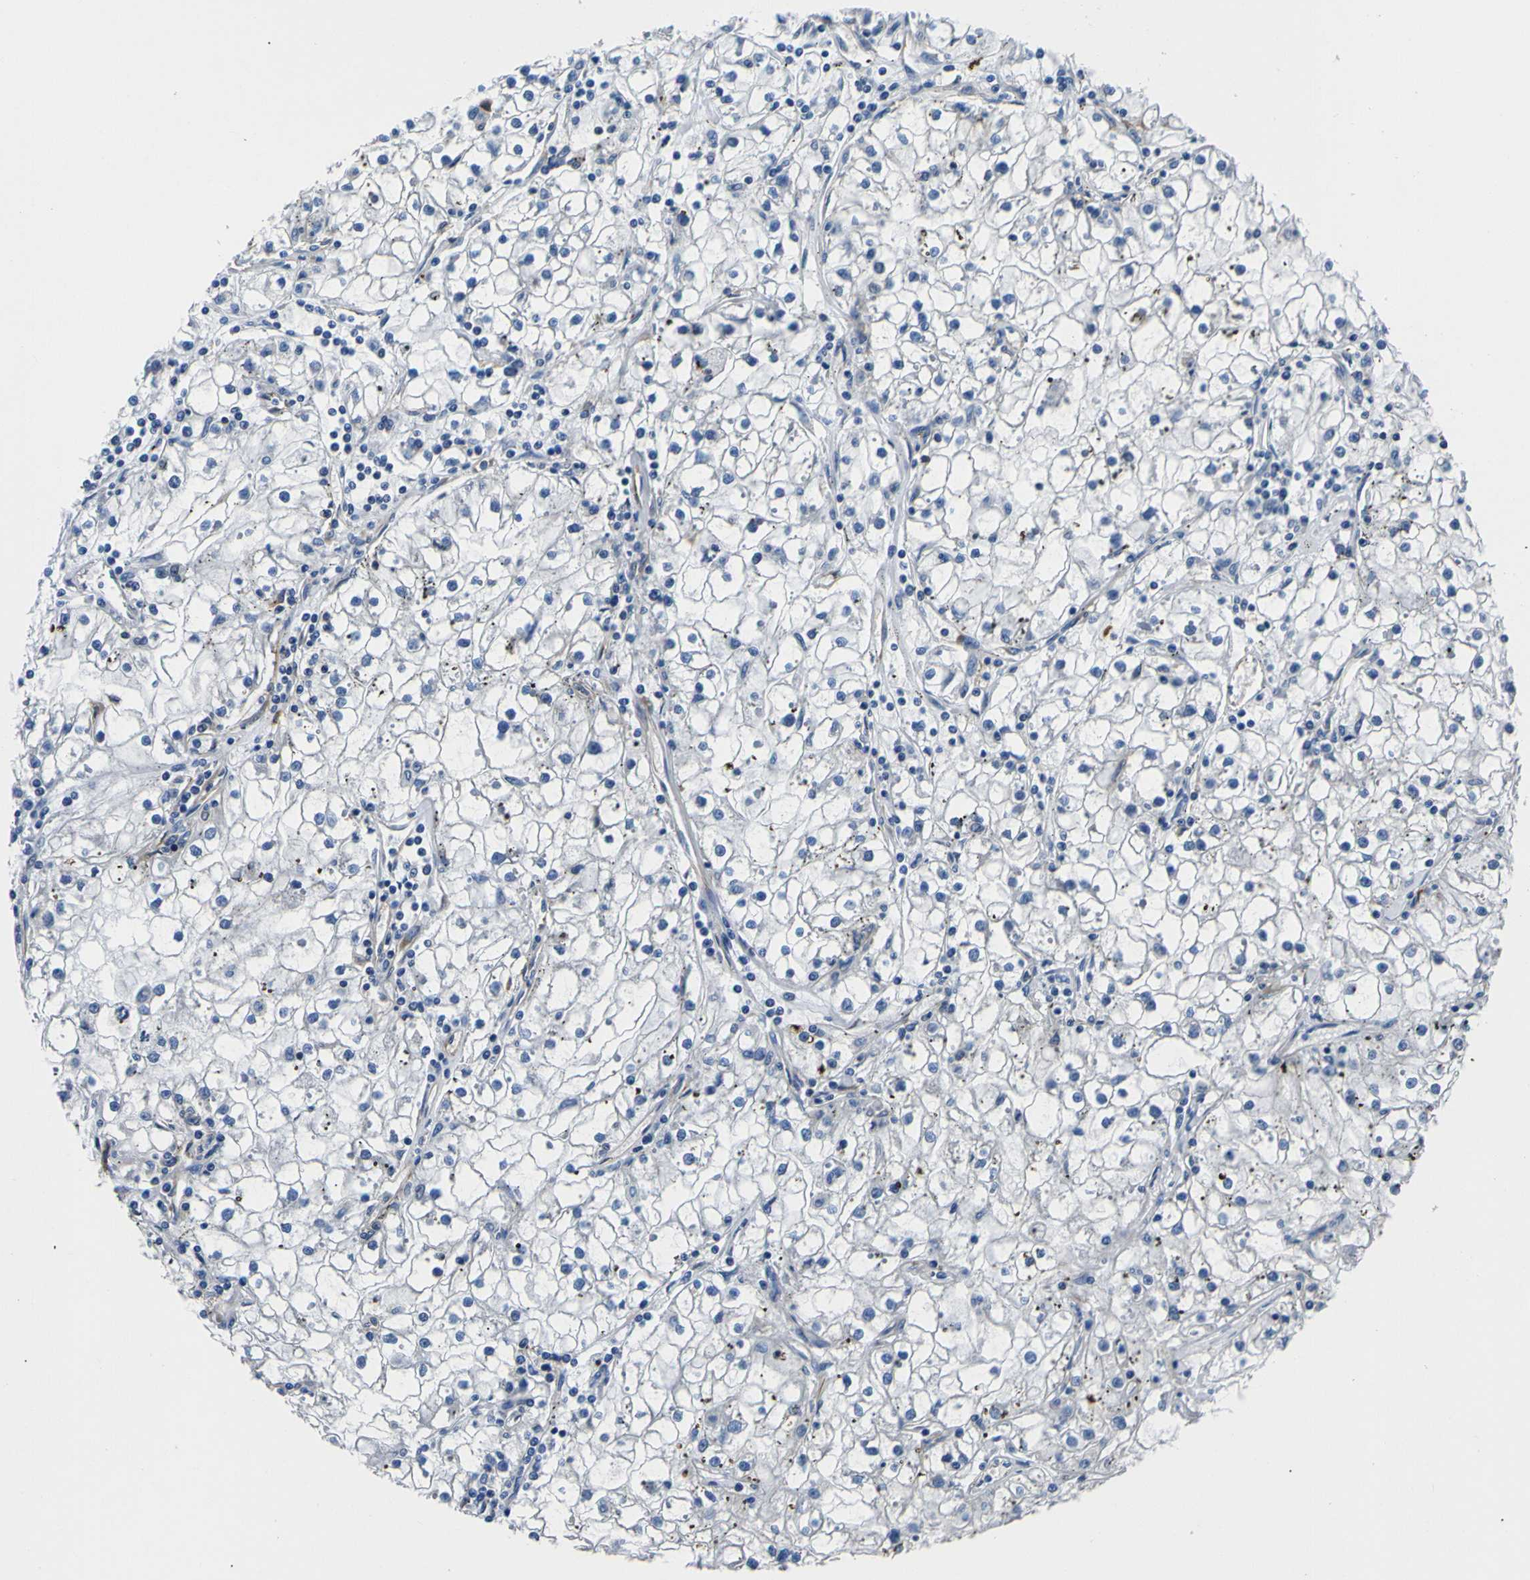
{"staining": {"intensity": "negative", "quantity": "none", "location": "none"}, "tissue": "renal cancer", "cell_type": "Tumor cells", "image_type": "cancer", "snomed": [{"axis": "morphology", "description": "Adenocarcinoma, NOS"}, {"axis": "topography", "description": "Kidney"}], "caption": "IHC micrograph of neoplastic tissue: renal cancer (adenocarcinoma) stained with DAB (3,3'-diaminobenzidine) reveals no significant protein expression in tumor cells.", "gene": "TUBB", "patient": {"sex": "male", "age": 56}}